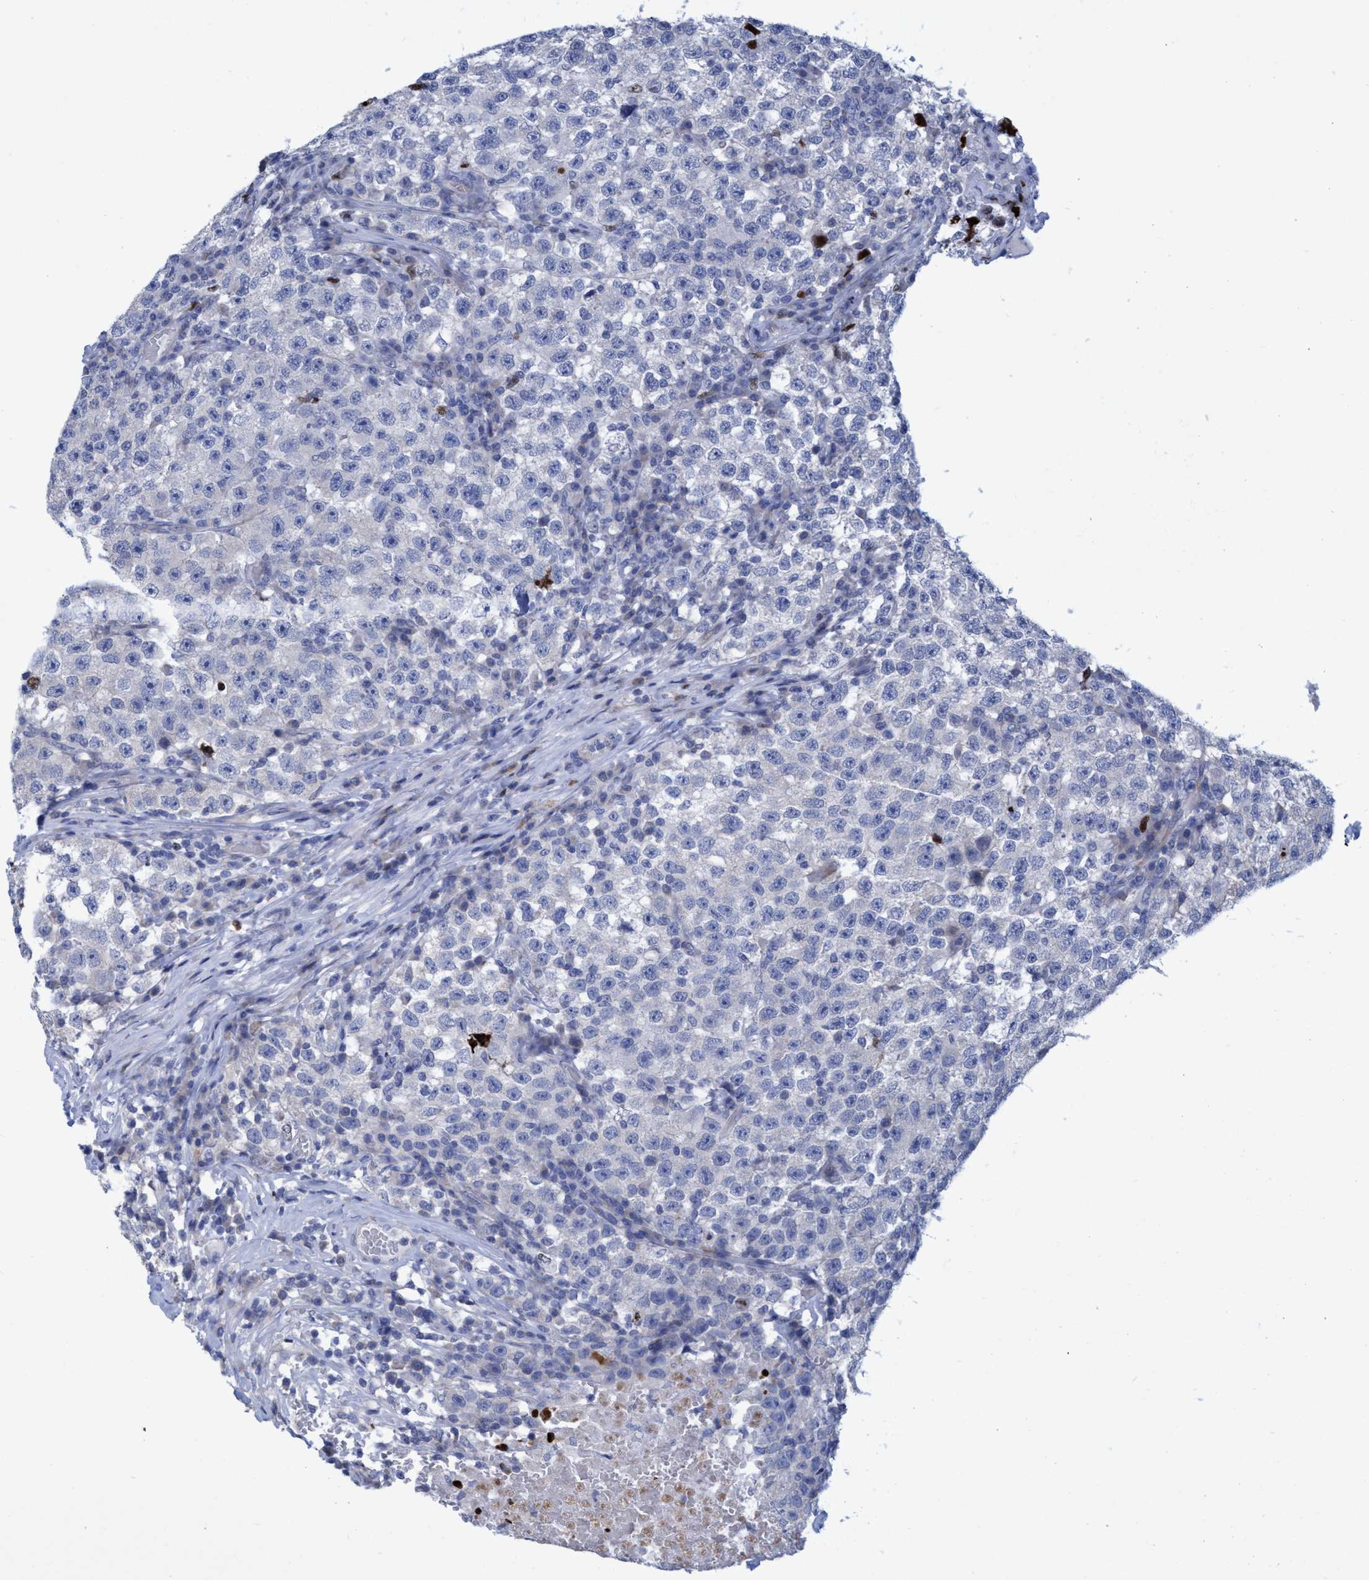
{"staining": {"intensity": "negative", "quantity": "none", "location": "none"}, "tissue": "testis cancer", "cell_type": "Tumor cells", "image_type": "cancer", "snomed": [{"axis": "morphology", "description": "Seminoma, NOS"}, {"axis": "topography", "description": "Testis"}], "caption": "Protein analysis of testis seminoma shows no significant positivity in tumor cells.", "gene": "R3HCC1", "patient": {"sex": "male", "age": 22}}